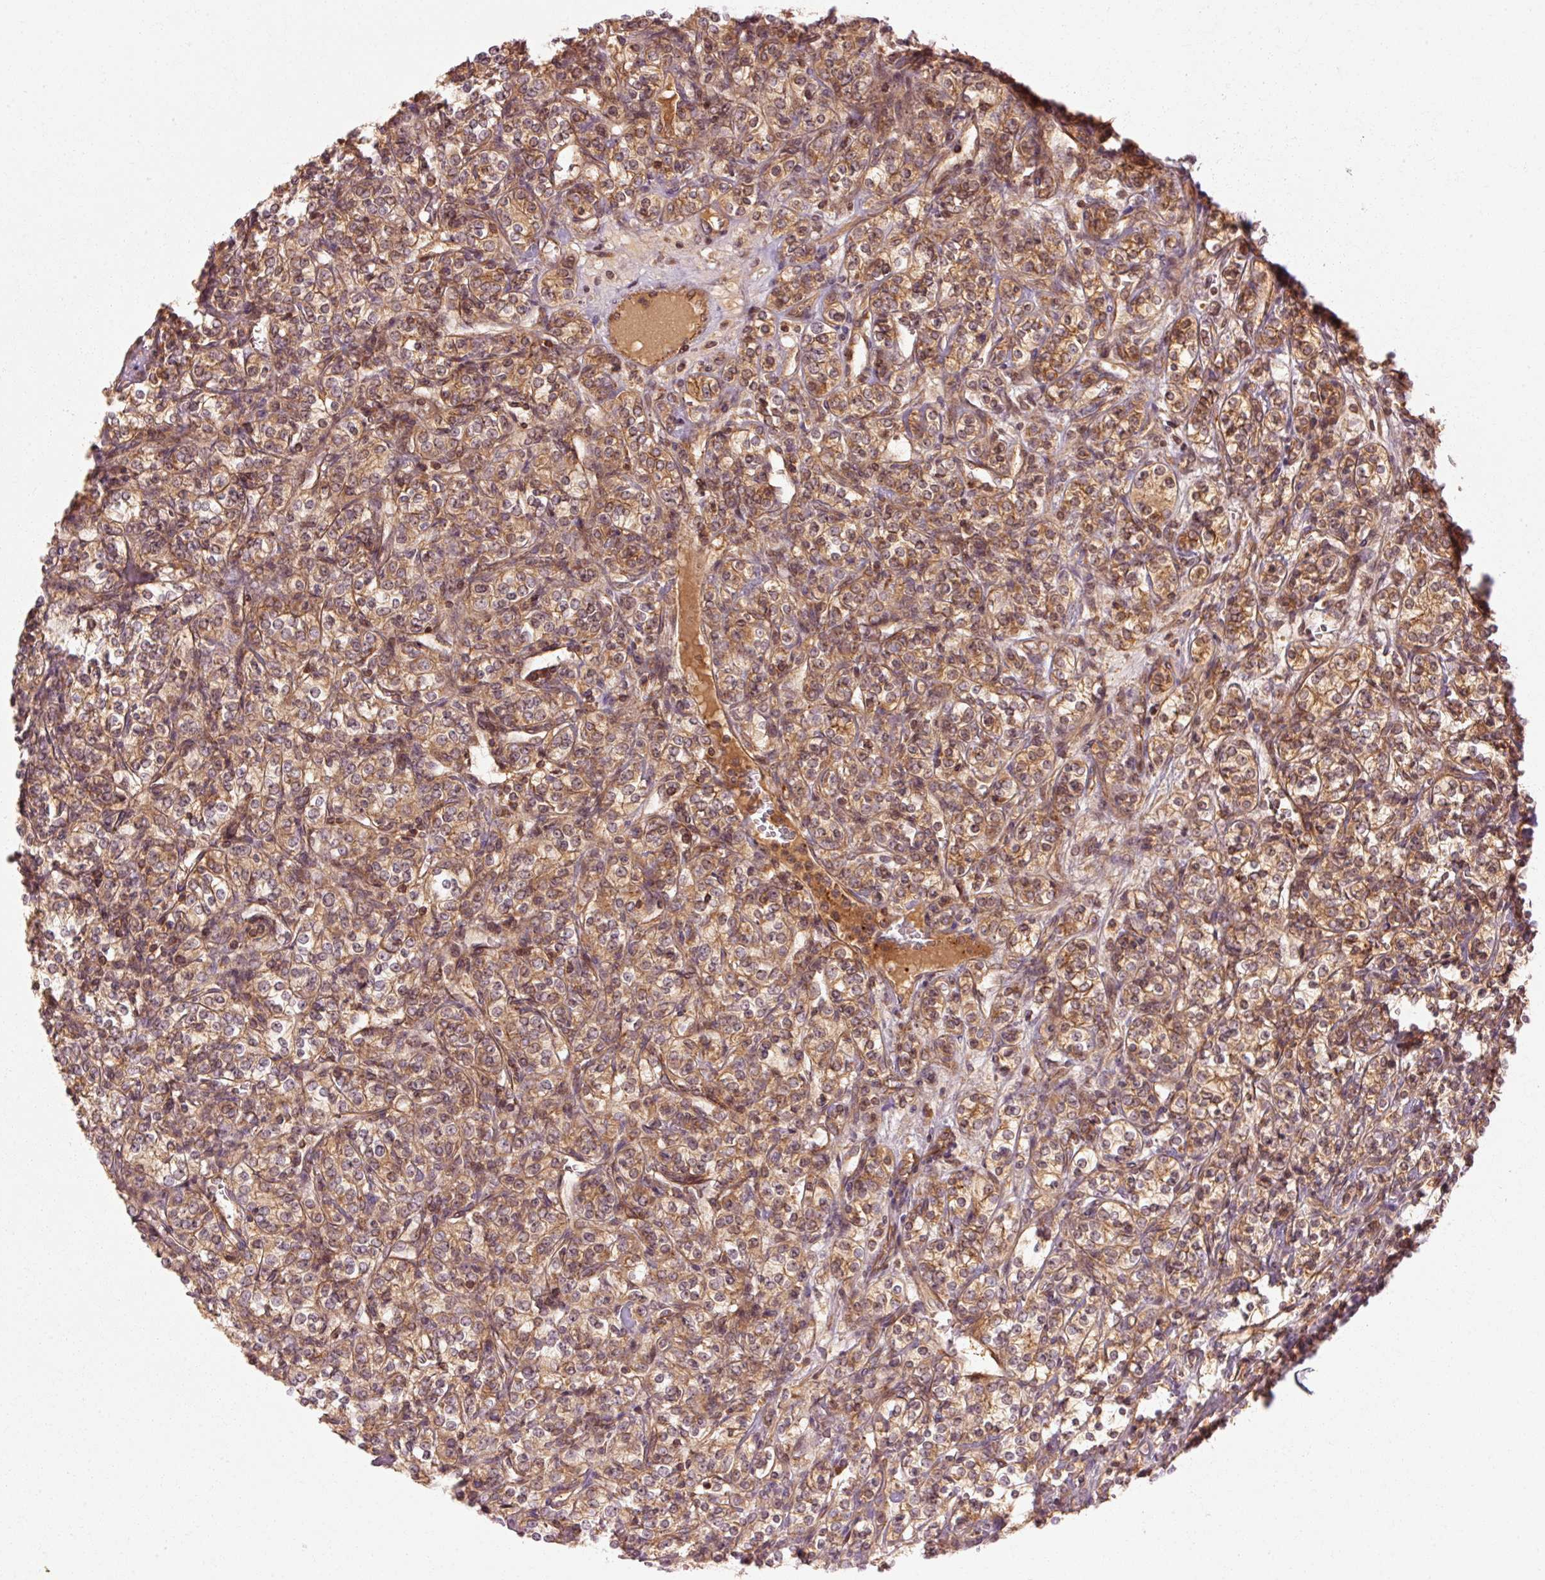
{"staining": {"intensity": "weak", "quantity": ">75%", "location": "cytoplasmic/membranous"}, "tissue": "renal cancer", "cell_type": "Tumor cells", "image_type": "cancer", "snomed": [{"axis": "morphology", "description": "Adenocarcinoma, NOS"}, {"axis": "topography", "description": "Kidney"}], "caption": "Renal adenocarcinoma tissue reveals weak cytoplasmic/membranous expression in about >75% of tumor cells", "gene": "CTNNA1", "patient": {"sex": "male", "age": 77}}